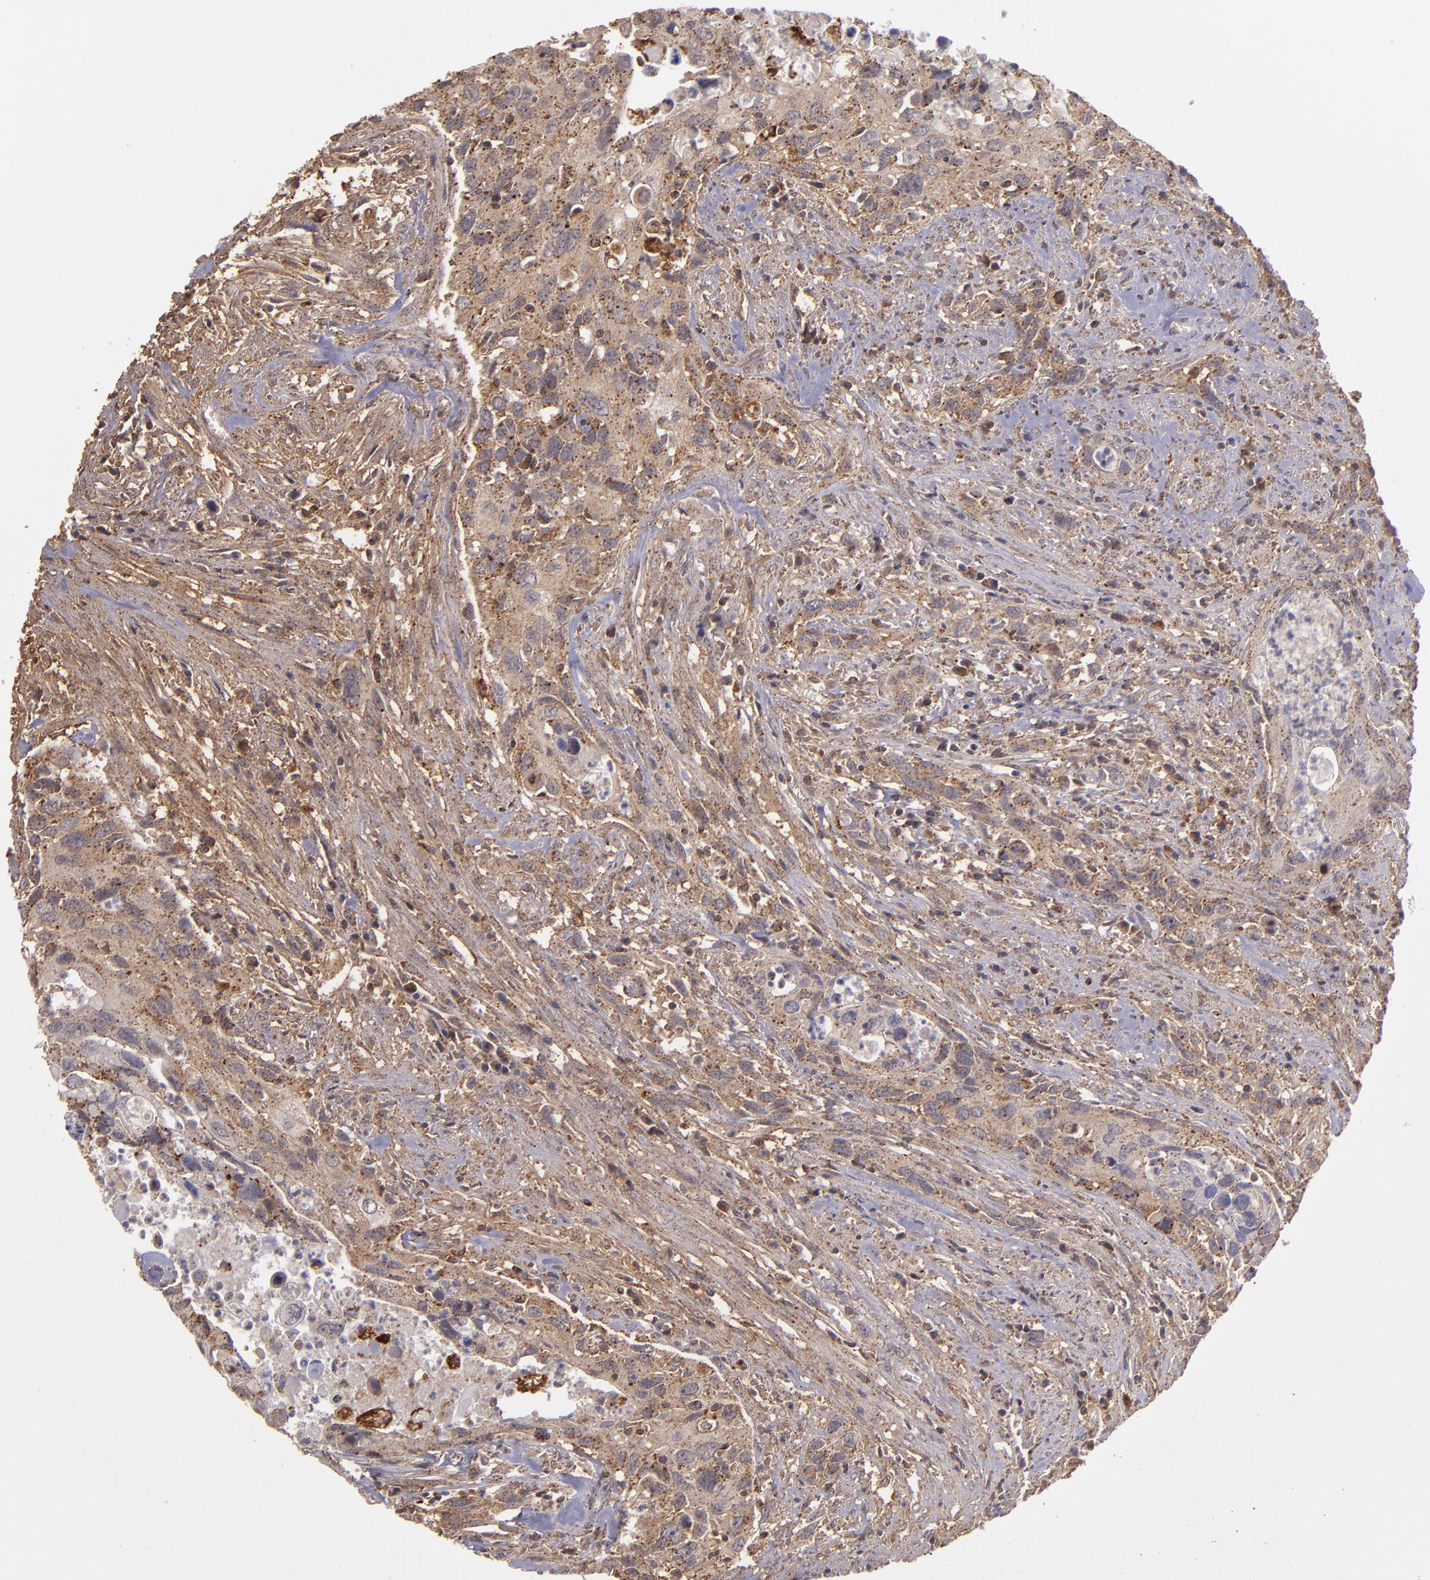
{"staining": {"intensity": "moderate", "quantity": ">75%", "location": "cytoplasmic/membranous"}, "tissue": "urothelial cancer", "cell_type": "Tumor cells", "image_type": "cancer", "snomed": [{"axis": "morphology", "description": "Urothelial carcinoma, High grade"}, {"axis": "topography", "description": "Urinary bladder"}], "caption": "DAB (3,3'-diaminobenzidine) immunohistochemical staining of human urothelial carcinoma (high-grade) shows moderate cytoplasmic/membranous protein positivity in approximately >75% of tumor cells.", "gene": "ZFYVE1", "patient": {"sex": "male", "age": 71}}